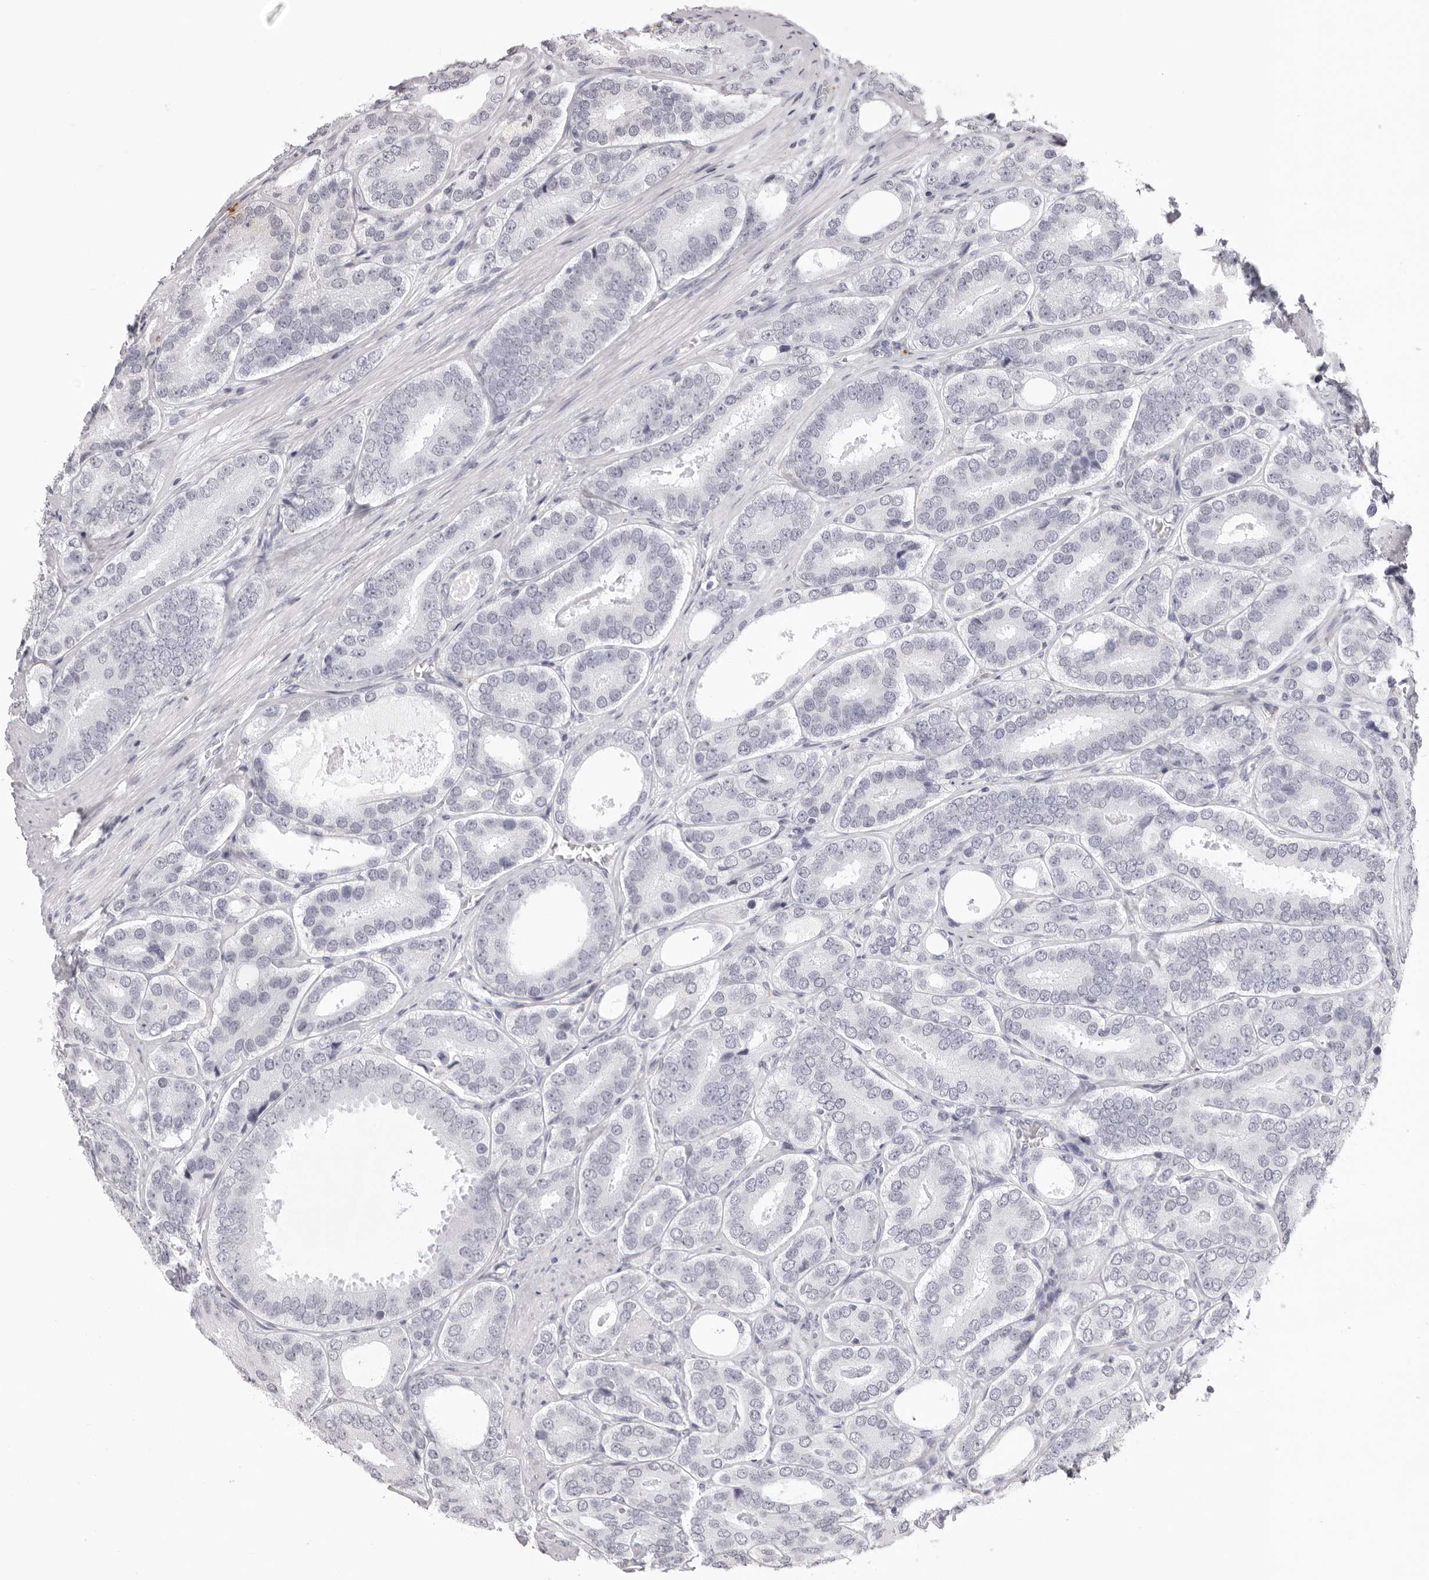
{"staining": {"intensity": "negative", "quantity": "none", "location": "none"}, "tissue": "prostate cancer", "cell_type": "Tumor cells", "image_type": "cancer", "snomed": [{"axis": "morphology", "description": "Adenocarcinoma, High grade"}, {"axis": "topography", "description": "Prostate"}], "caption": "Prostate cancer (adenocarcinoma (high-grade)) was stained to show a protein in brown. There is no significant positivity in tumor cells. Brightfield microscopy of immunohistochemistry (IHC) stained with DAB (3,3'-diaminobenzidine) (brown) and hematoxylin (blue), captured at high magnification.", "gene": "CST1", "patient": {"sex": "male", "age": 56}}